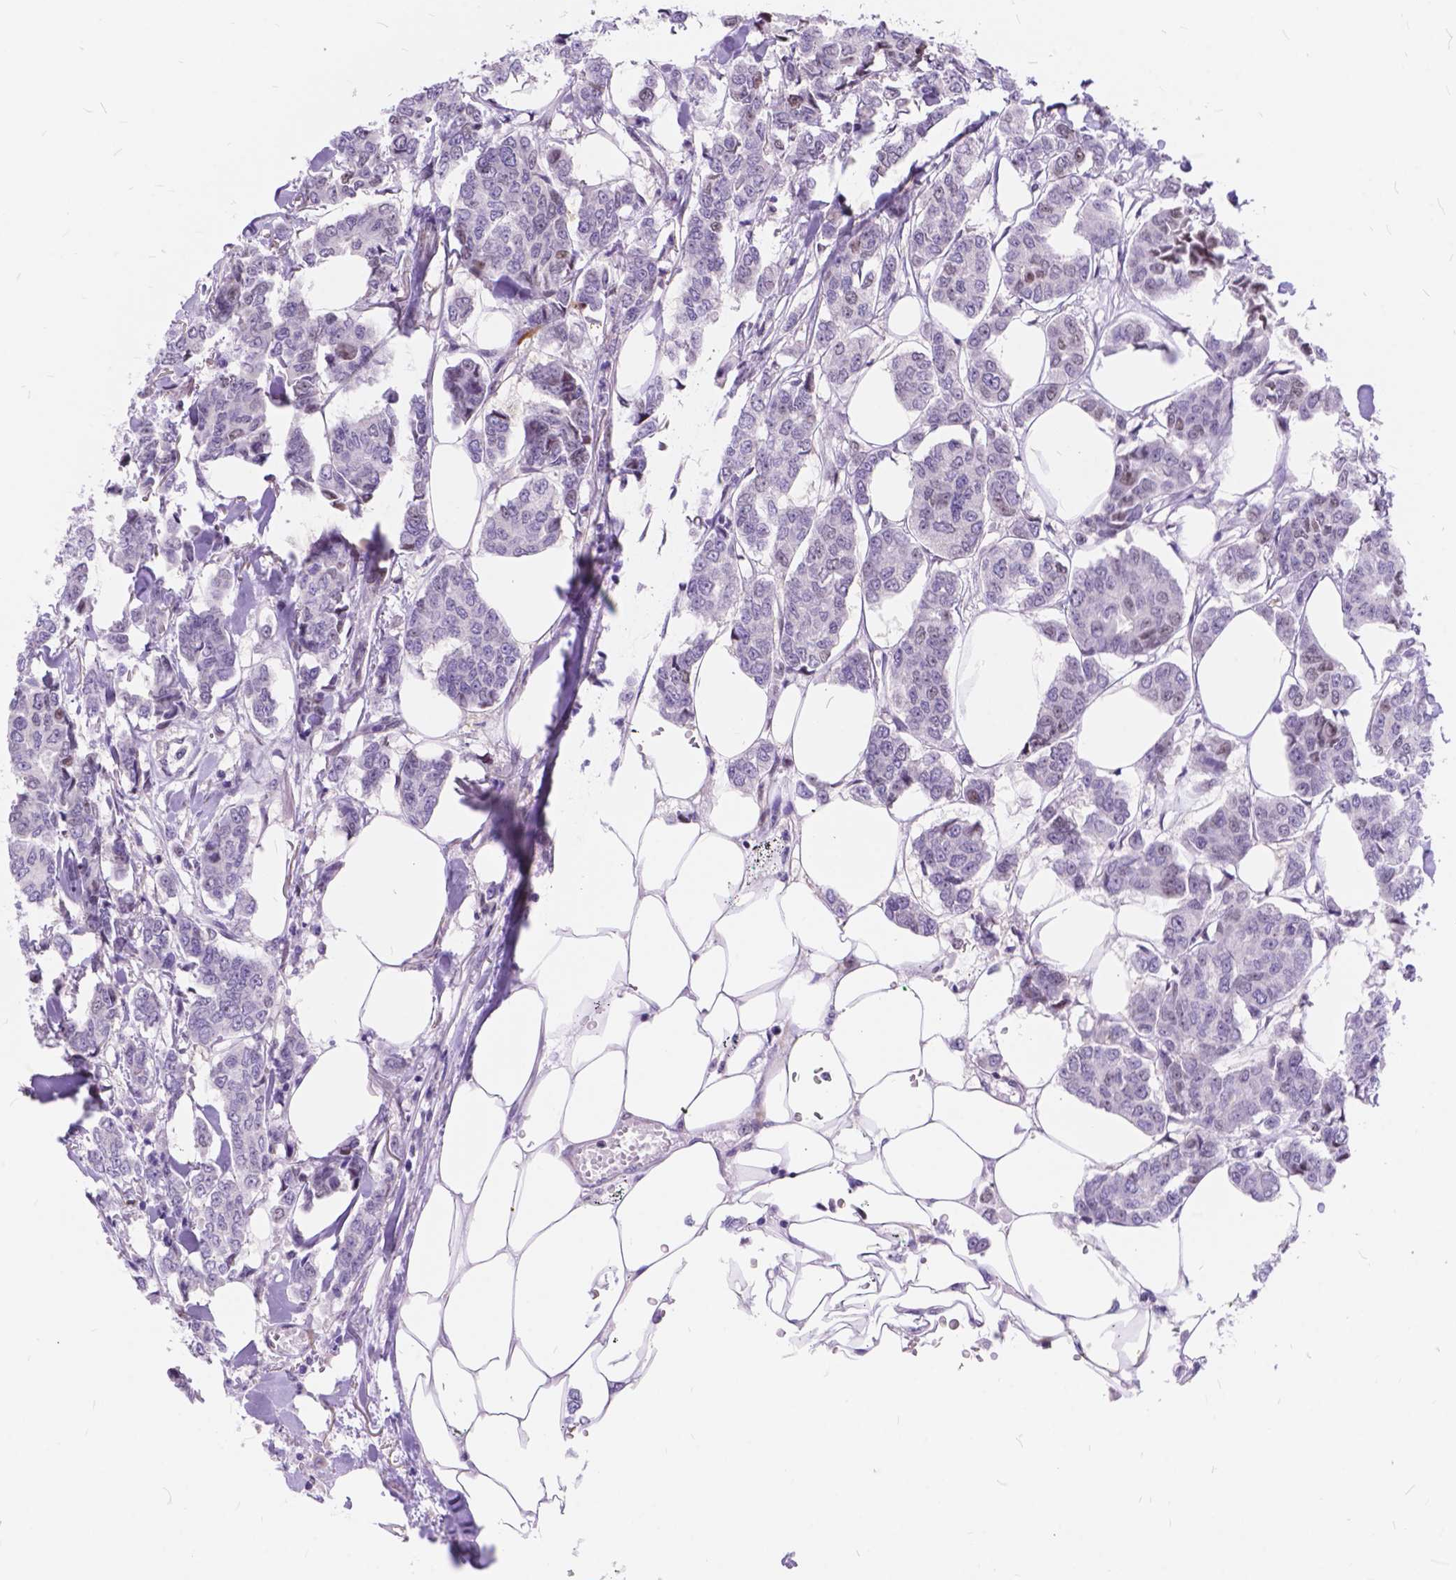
{"staining": {"intensity": "negative", "quantity": "none", "location": "none"}, "tissue": "breast cancer", "cell_type": "Tumor cells", "image_type": "cancer", "snomed": [{"axis": "morphology", "description": "Duct carcinoma"}, {"axis": "topography", "description": "Breast"}], "caption": "The photomicrograph shows no significant staining in tumor cells of breast cancer. Brightfield microscopy of immunohistochemistry (IHC) stained with DAB (brown) and hematoxylin (blue), captured at high magnification.", "gene": "MAN2C1", "patient": {"sex": "female", "age": 94}}